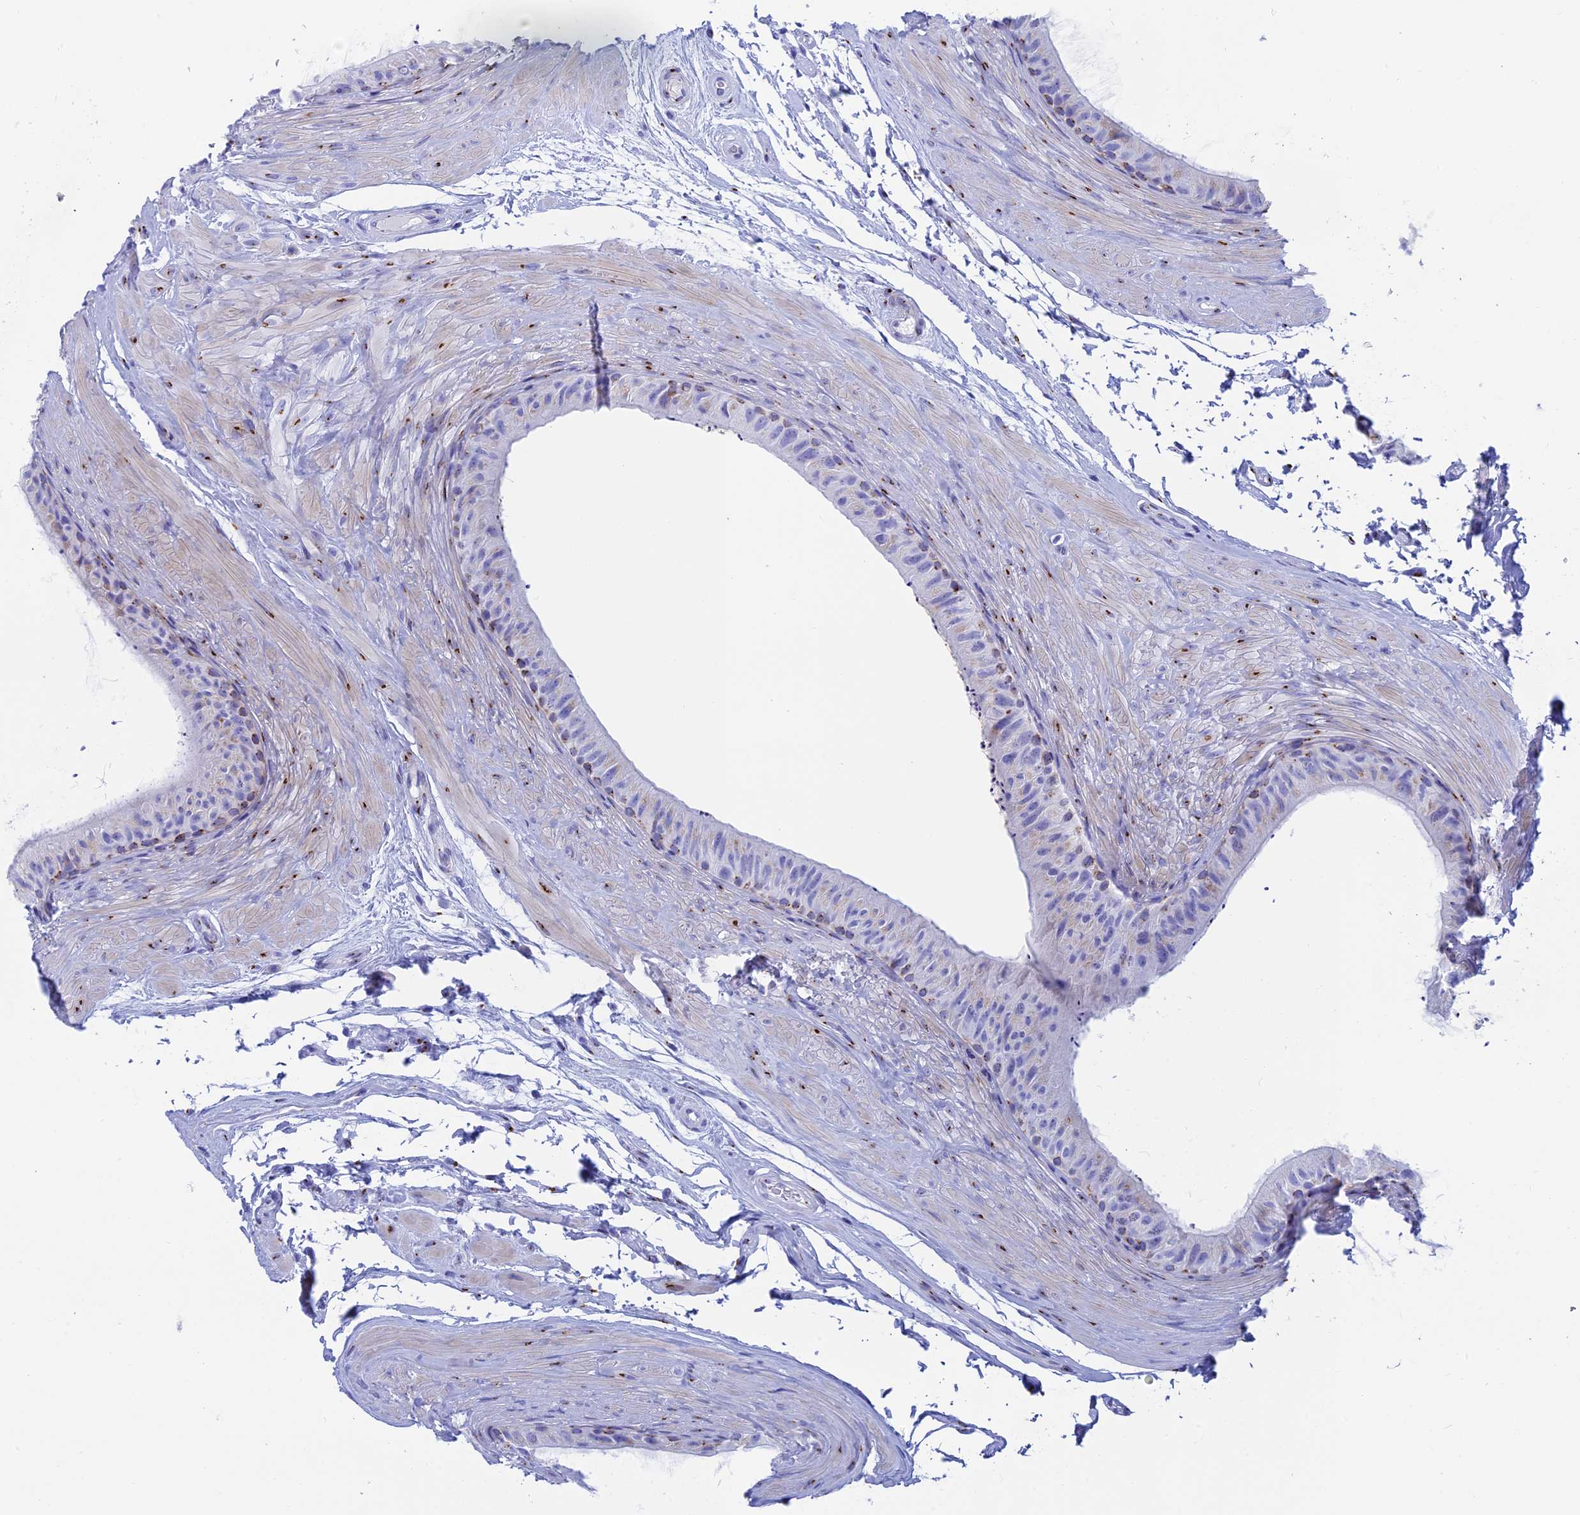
{"staining": {"intensity": "moderate", "quantity": "<25%", "location": "cytoplasmic/membranous"}, "tissue": "epididymis", "cell_type": "Glandular cells", "image_type": "normal", "snomed": [{"axis": "morphology", "description": "Normal tissue, NOS"}, {"axis": "topography", "description": "Epididymis"}], "caption": "Immunohistochemical staining of normal epididymis reveals moderate cytoplasmic/membranous protein positivity in about <25% of glandular cells.", "gene": "ERICH4", "patient": {"sex": "male", "age": 45}}